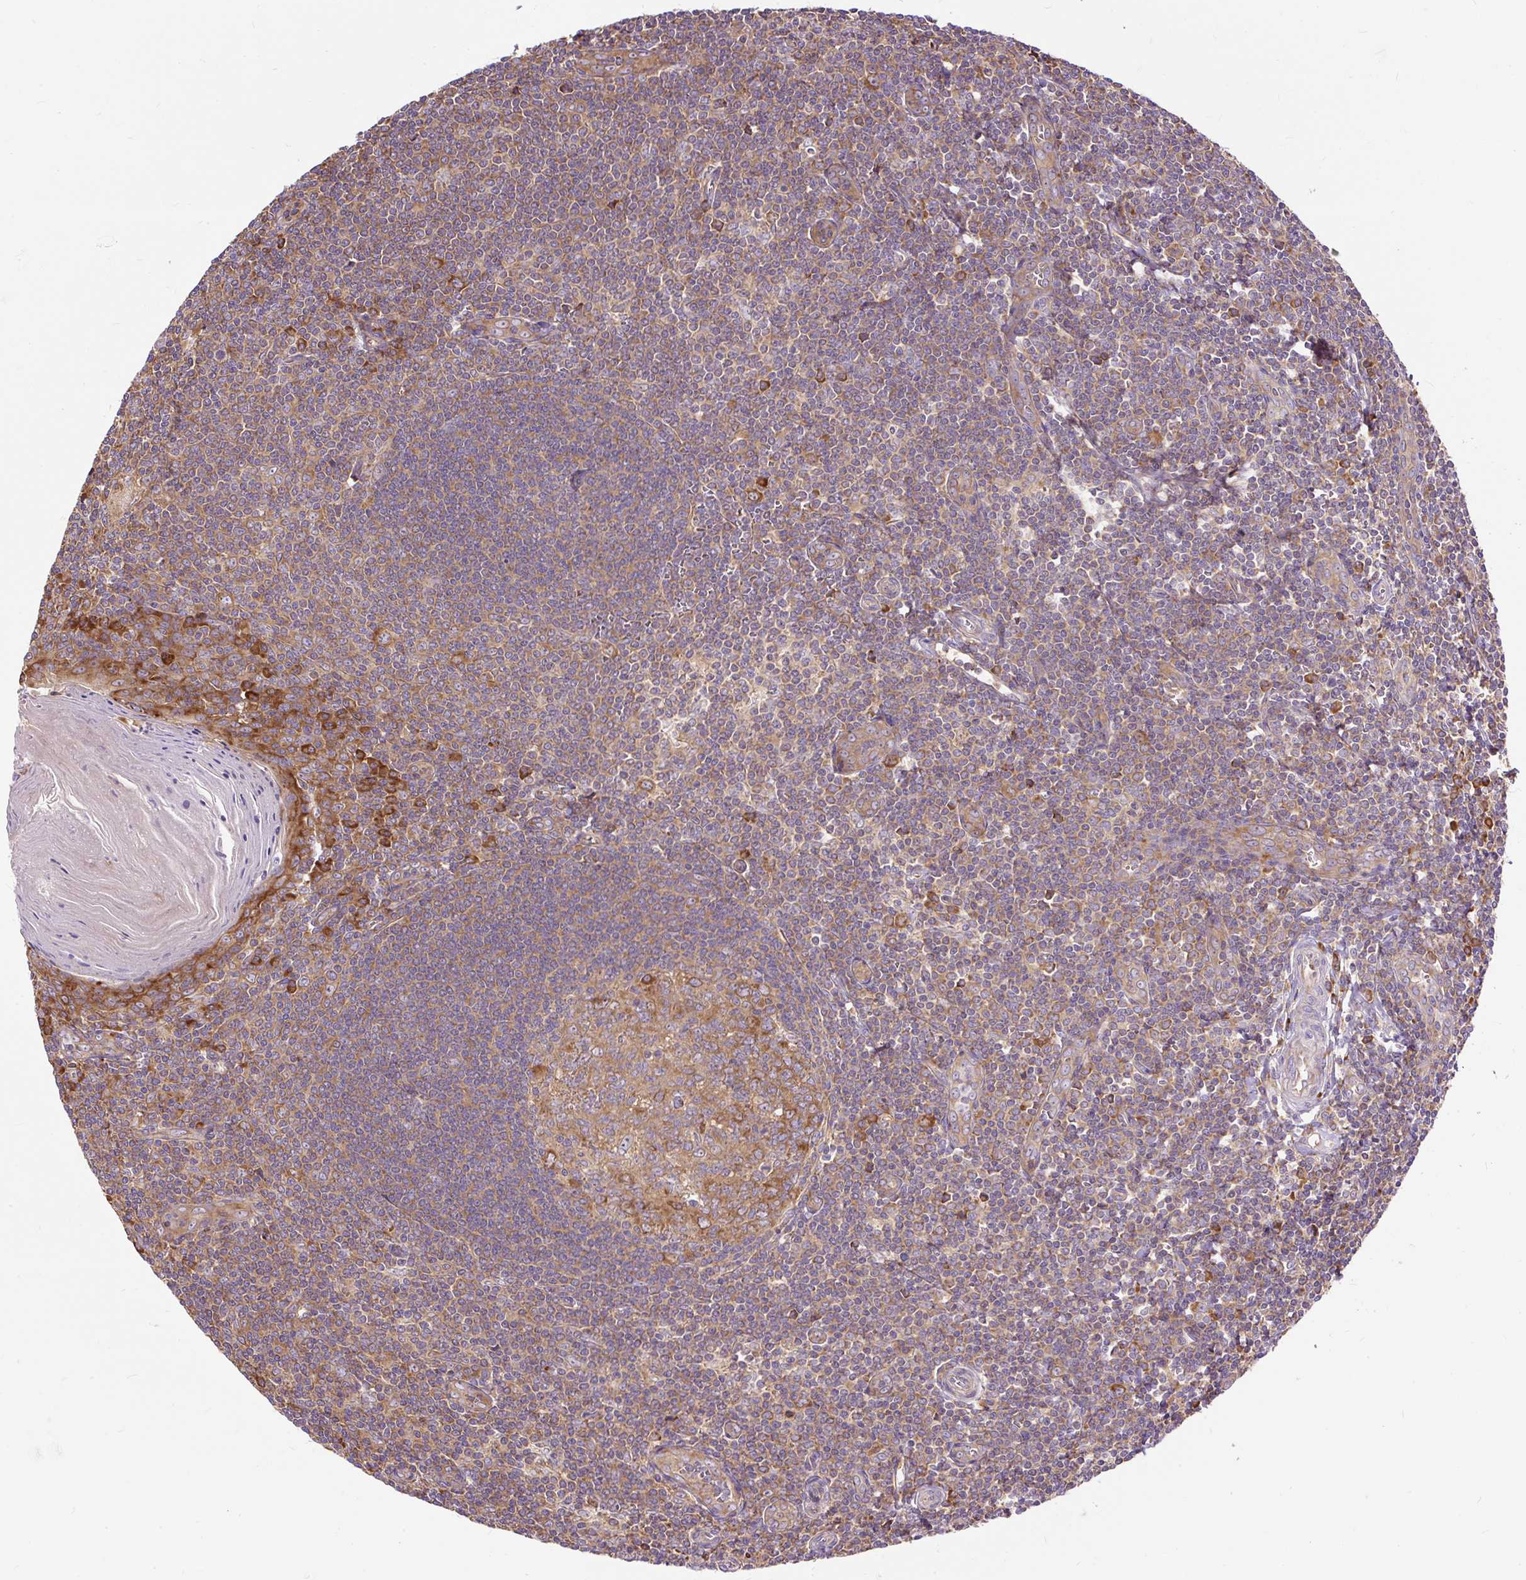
{"staining": {"intensity": "moderate", "quantity": ">75%", "location": "cytoplasmic/membranous"}, "tissue": "tonsil", "cell_type": "Germinal center cells", "image_type": "normal", "snomed": [{"axis": "morphology", "description": "Normal tissue, NOS"}, {"axis": "topography", "description": "Tonsil"}], "caption": "Immunohistochemistry photomicrograph of unremarkable human tonsil stained for a protein (brown), which demonstrates medium levels of moderate cytoplasmic/membranous staining in approximately >75% of germinal center cells.", "gene": "RPS5", "patient": {"sex": "male", "age": 27}}